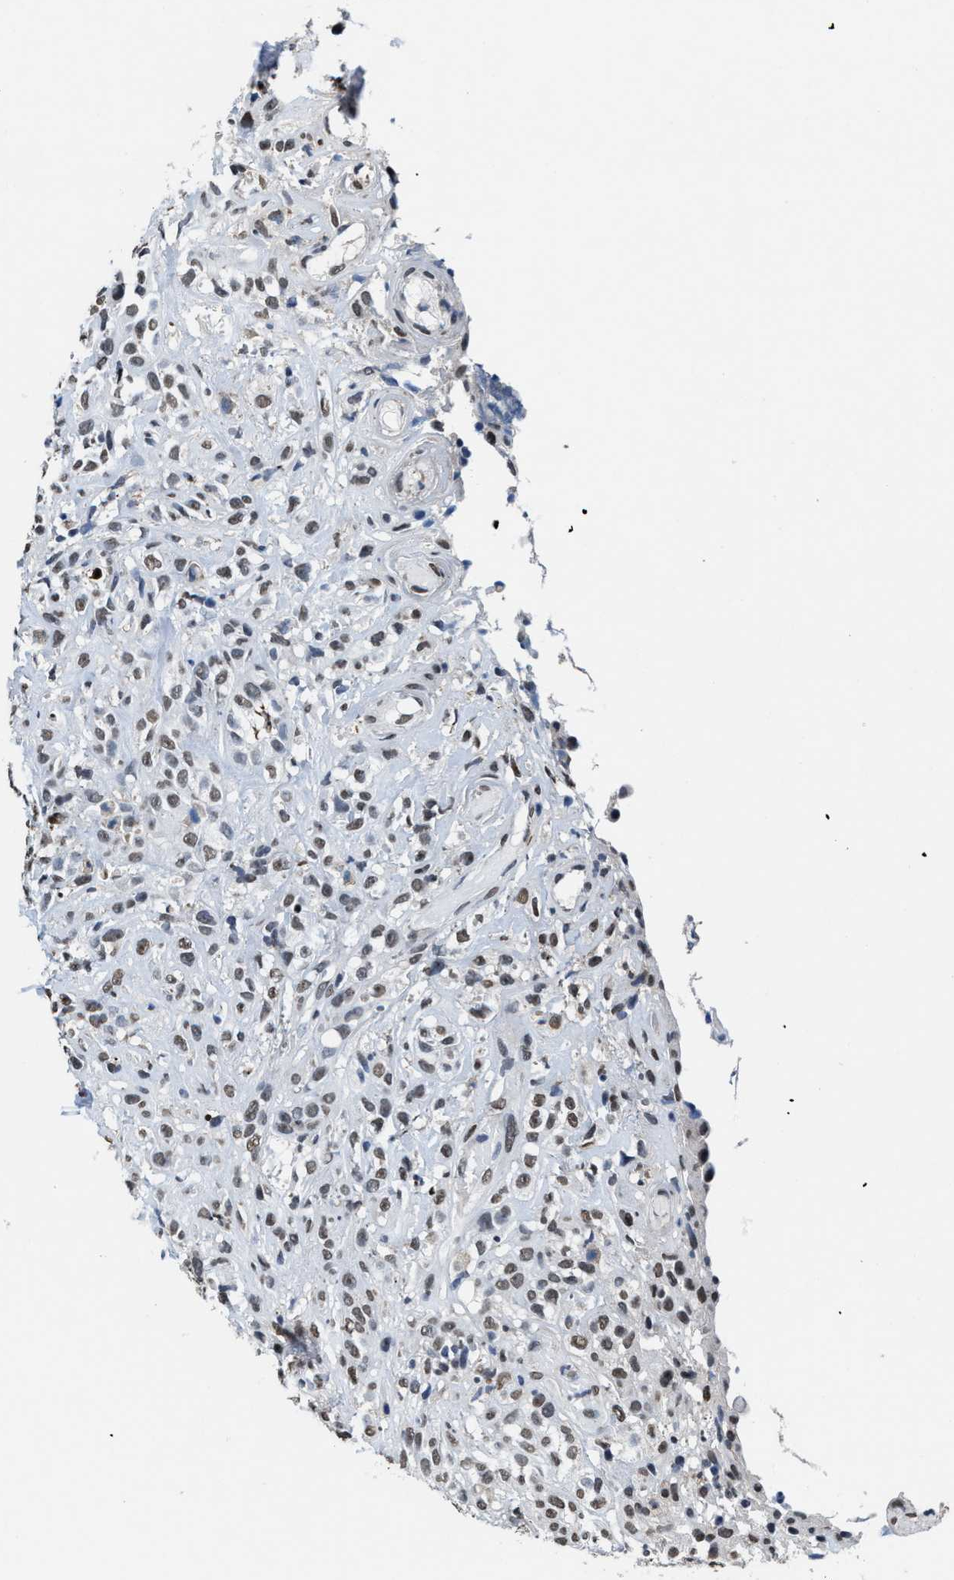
{"staining": {"intensity": "weak", "quantity": "25%-75%", "location": "nuclear"}, "tissue": "head and neck cancer", "cell_type": "Tumor cells", "image_type": "cancer", "snomed": [{"axis": "morphology", "description": "Normal tissue, NOS"}, {"axis": "morphology", "description": "Squamous cell carcinoma, NOS"}, {"axis": "topography", "description": "Cartilage tissue"}, {"axis": "topography", "description": "Head-Neck"}], "caption": "High-magnification brightfield microscopy of head and neck cancer (squamous cell carcinoma) stained with DAB (3,3'-diaminobenzidine) (brown) and counterstained with hematoxylin (blue). tumor cells exhibit weak nuclear expression is seen in approximately25%-75% of cells. Immunohistochemistry stains the protein of interest in brown and the nuclei are stained blue.", "gene": "SUPT16H", "patient": {"sex": "male", "age": 62}}